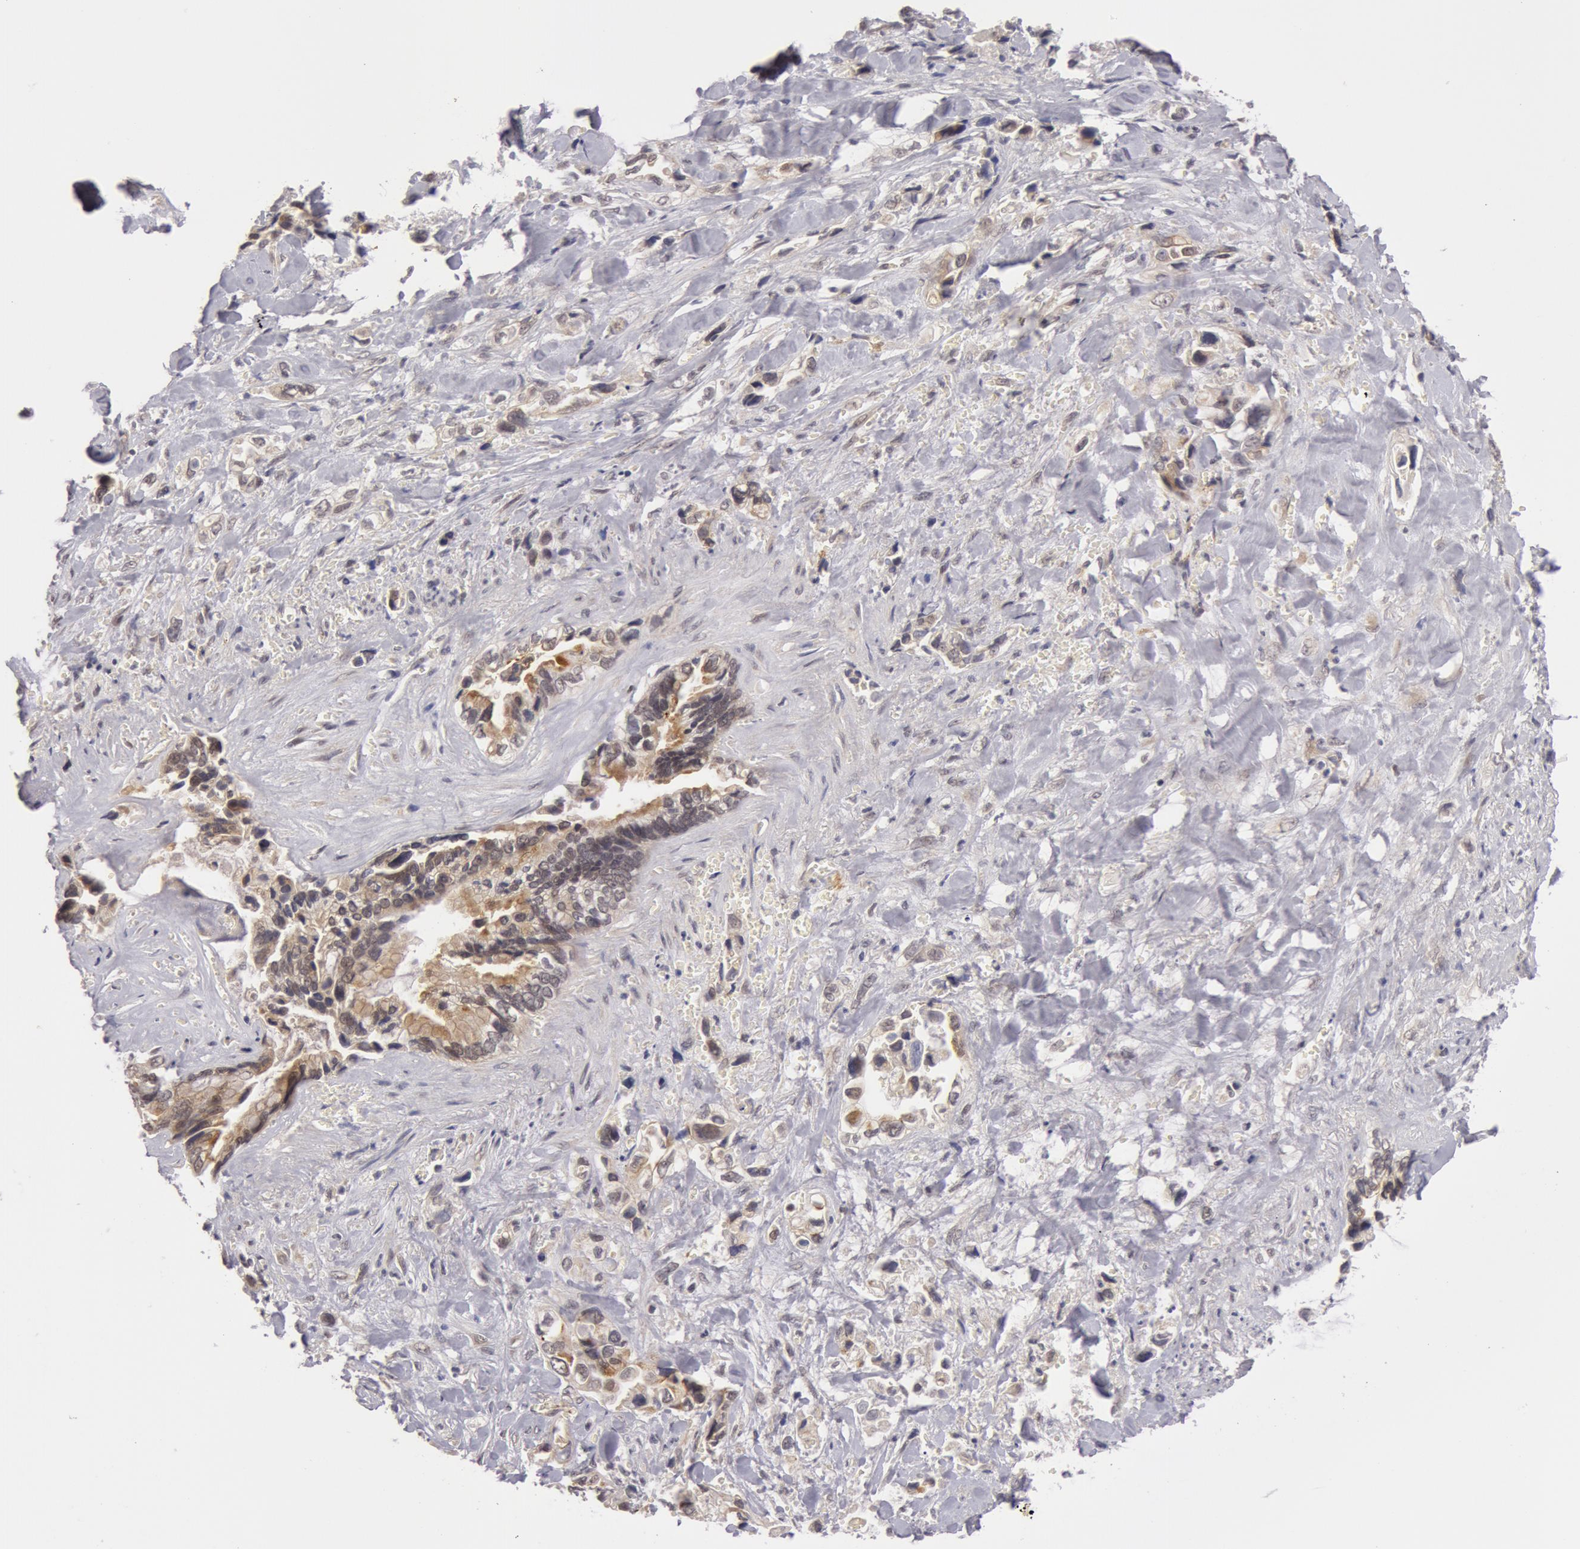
{"staining": {"intensity": "weak", "quantity": "25%-75%", "location": "cytoplasmic/membranous"}, "tissue": "pancreatic cancer", "cell_type": "Tumor cells", "image_type": "cancer", "snomed": [{"axis": "morphology", "description": "Adenocarcinoma, NOS"}, {"axis": "topography", "description": "Pancreas"}], "caption": "Adenocarcinoma (pancreatic) was stained to show a protein in brown. There is low levels of weak cytoplasmic/membranous staining in about 25%-75% of tumor cells.", "gene": "SYTL4", "patient": {"sex": "male", "age": 69}}